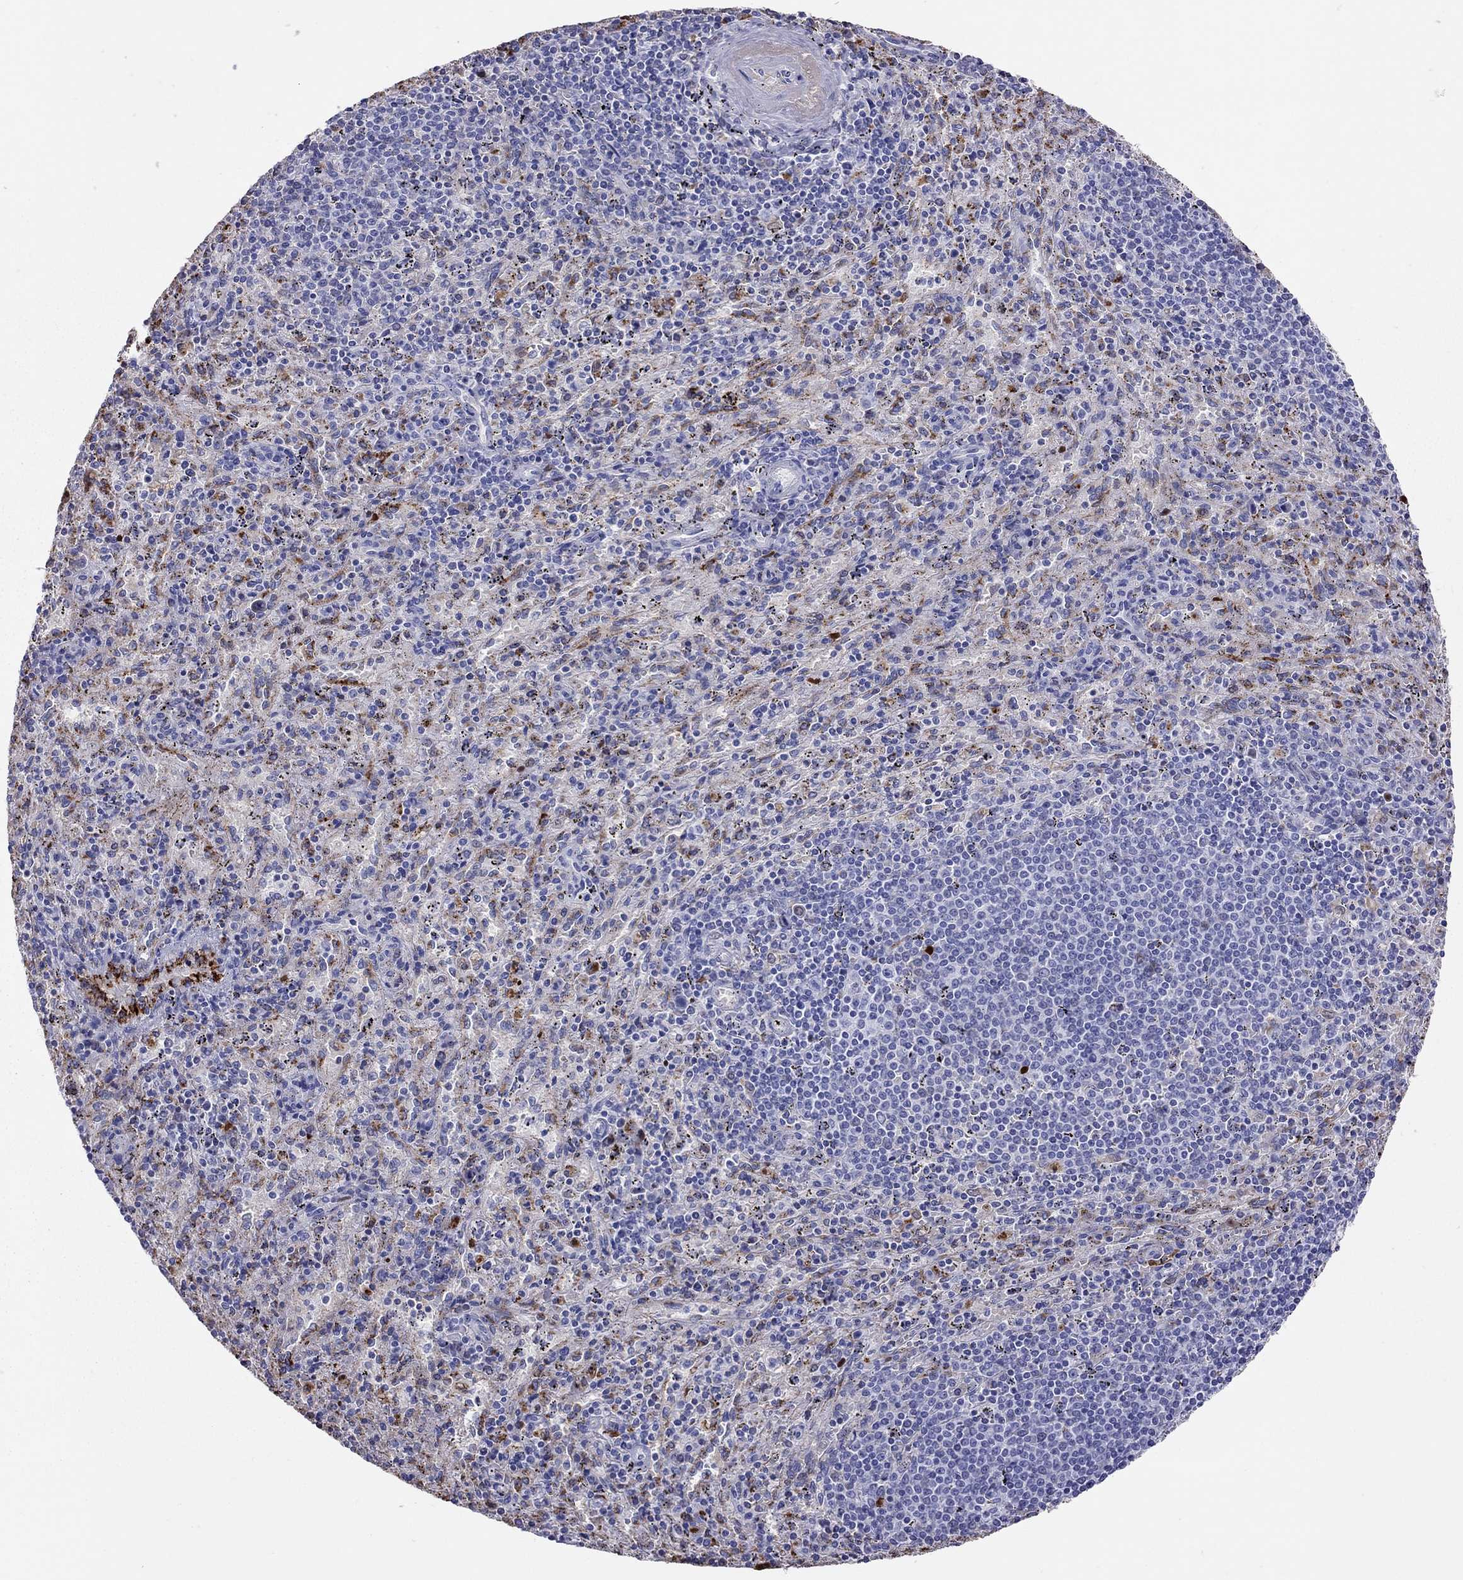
{"staining": {"intensity": "negative", "quantity": "none", "location": "none"}, "tissue": "spleen", "cell_type": "Cells in red pulp", "image_type": "normal", "snomed": [{"axis": "morphology", "description": "Normal tissue, NOS"}, {"axis": "topography", "description": "Spleen"}], "caption": "The micrograph exhibits no staining of cells in red pulp in benign spleen.", "gene": "SERPINA3", "patient": {"sex": "male", "age": 57}}